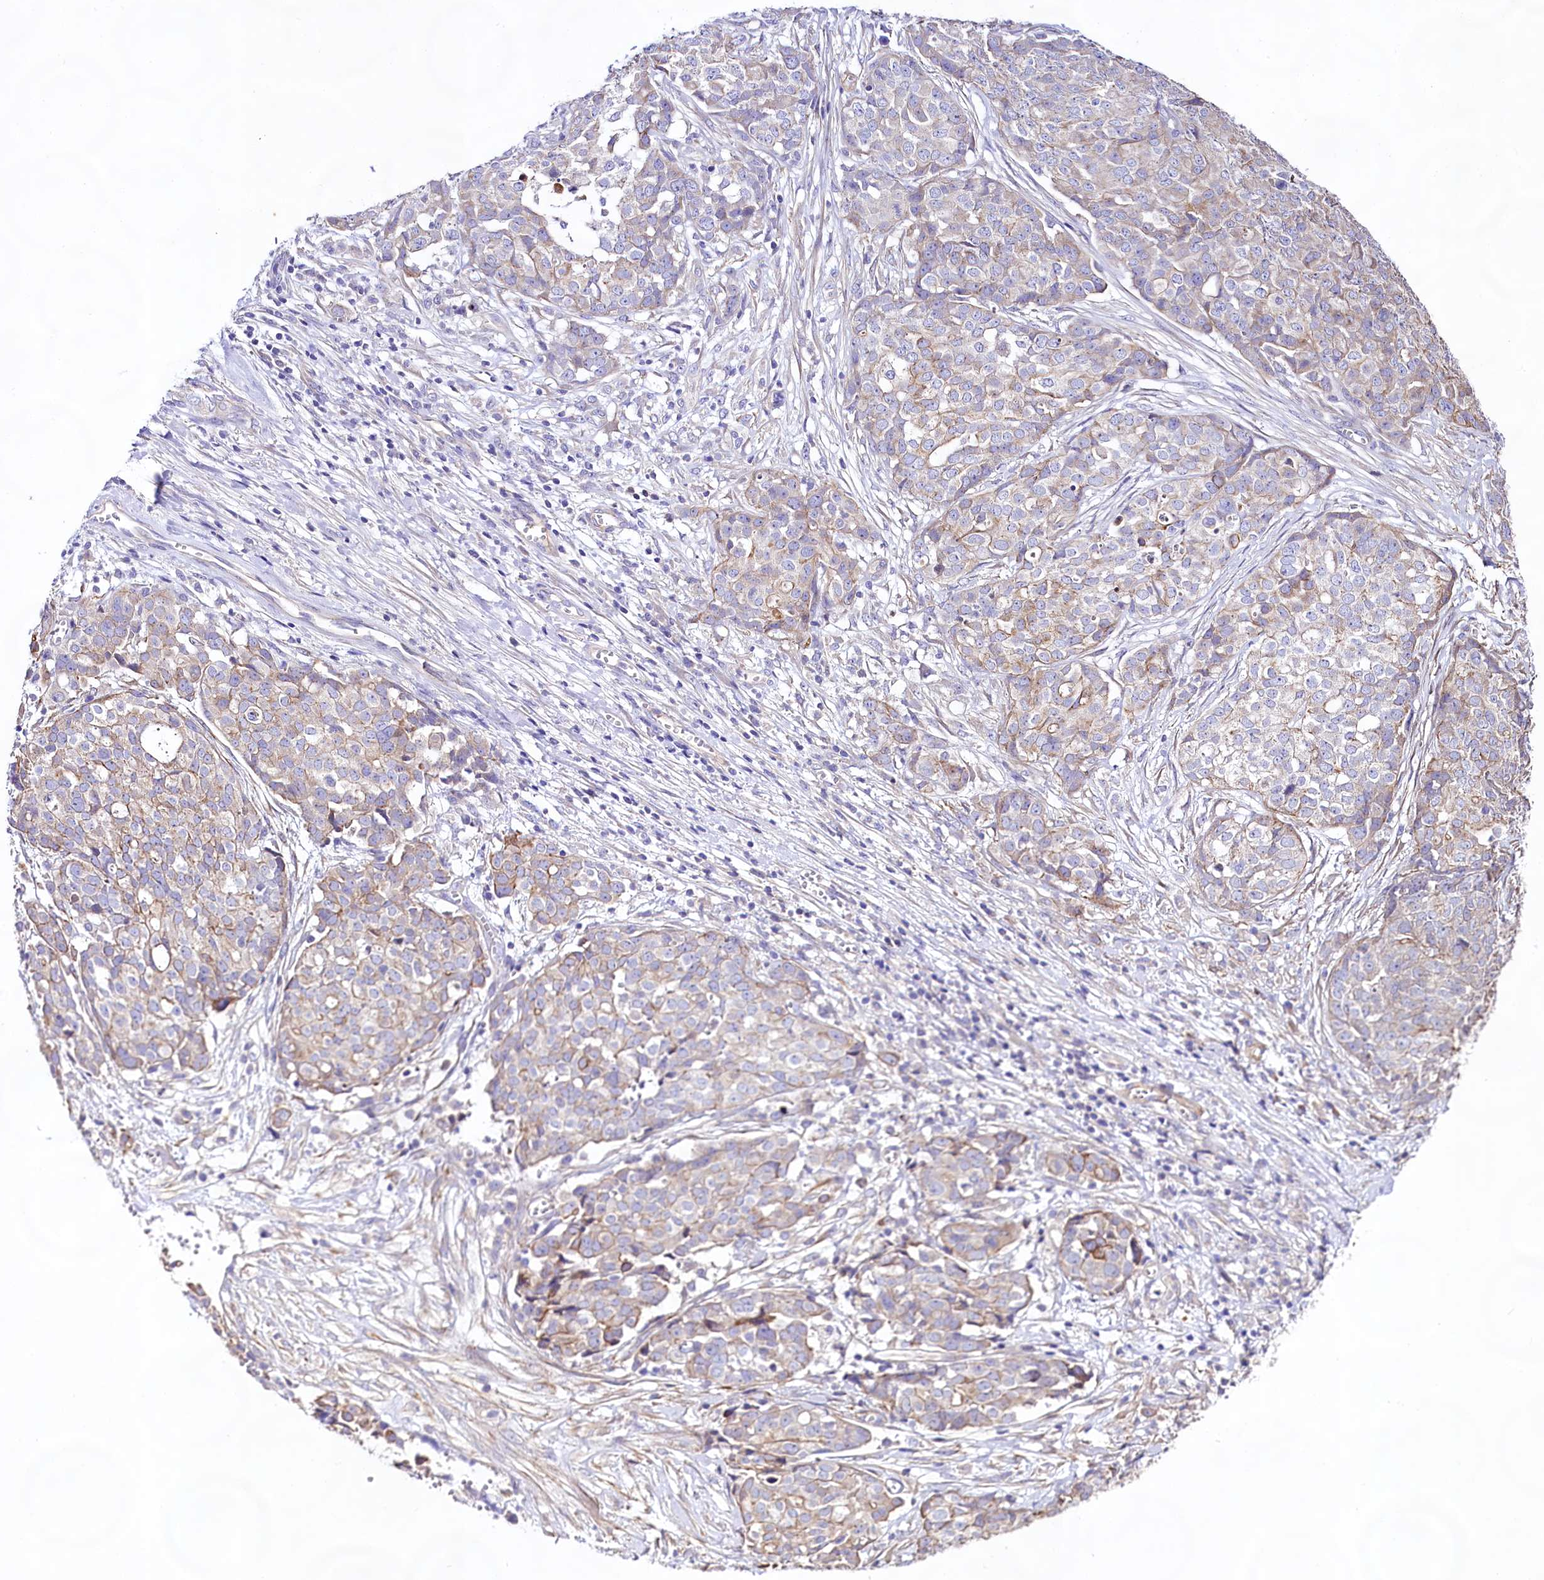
{"staining": {"intensity": "weak", "quantity": "25%-75%", "location": "cytoplasmic/membranous"}, "tissue": "ovarian cancer", "cell_type": "Tumor cells", "image_type": "cancer", "snomed": [{"axis": "morphology", "description": "Cystadenocarcinoma, serous, NOS"}, {"axis": "topography", "description": "Soft tissue"}, {"axis": "topography", "description": "Ovary"}], "caption": "This image displays ovarian cancer stained with IHC to label a protein in brown. The cytoplasmic/membranous of tumor cells show weak positivity for the protein. Nuclei are counter-stained blue.", "gene": "VPS11", "patient": {"sex": "female", "age": 57}}